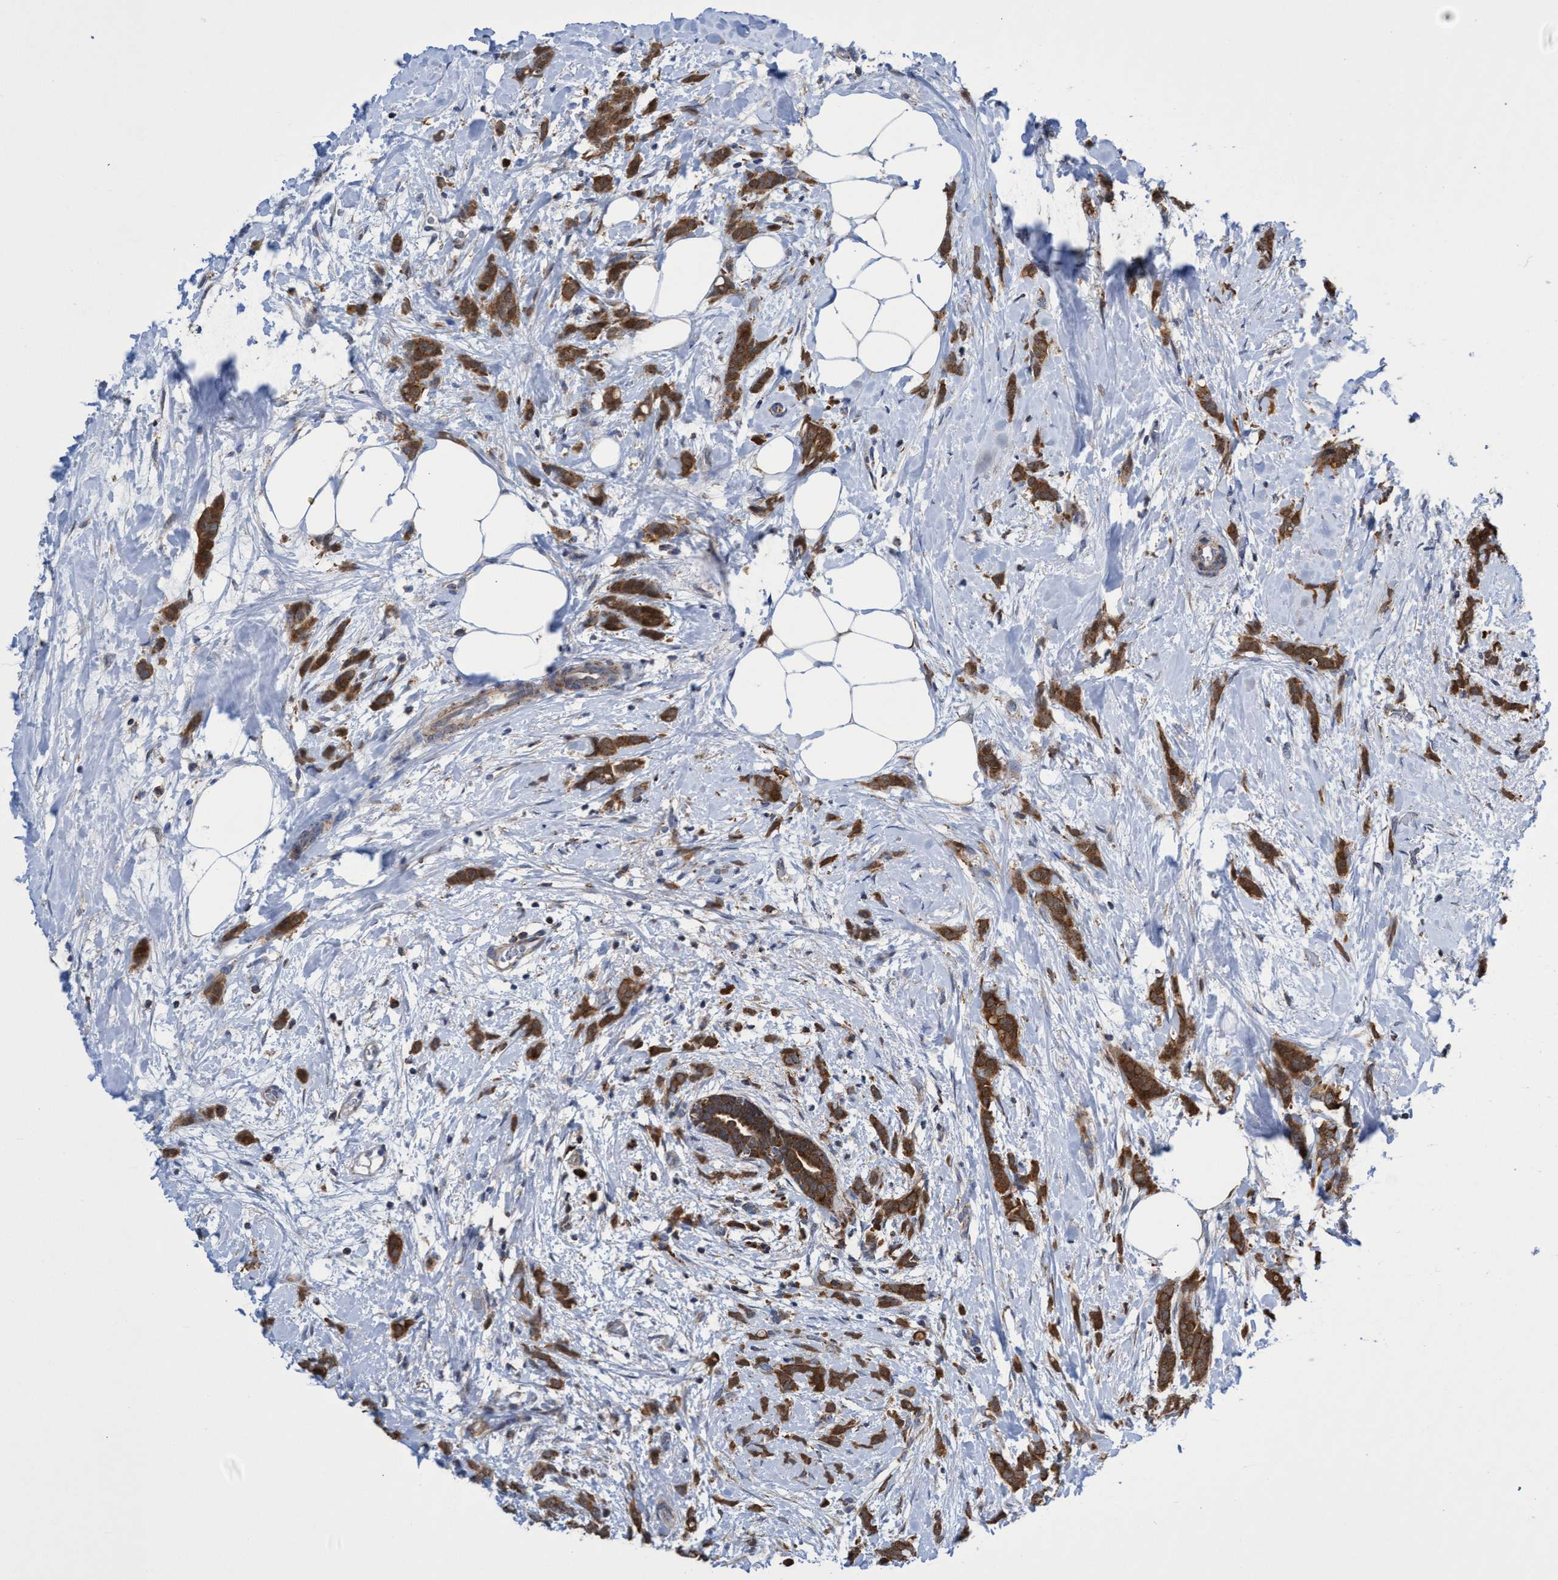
{"staining": {"intensity": "moderate", "quantity": ">75%", "location": "cytoplasmic/membranous"}, "tissue": "breast cancer", "cell_type": "Tumor cells", "image_type": "cancer", "snomed": [{"axis": "morphology", "description": "Lobular carcinoma, in situ"}, {"axis": "morphology", "description": "Lobular carcinoma"}, {"axis": "topography", "description": "Breast"}], "caption": "Tumor cells demonstrate medium levels of moderate cytoplasmic/membranous staining in about >75% of cells in human lobular carcinoma (breast). The staining was performed using DAB, with brown indicating positive protein expression. Nuclei are stained blue with hematoxylin.", "gene": "CRYZ", "patient": {"sex": "female", "age": 41}}